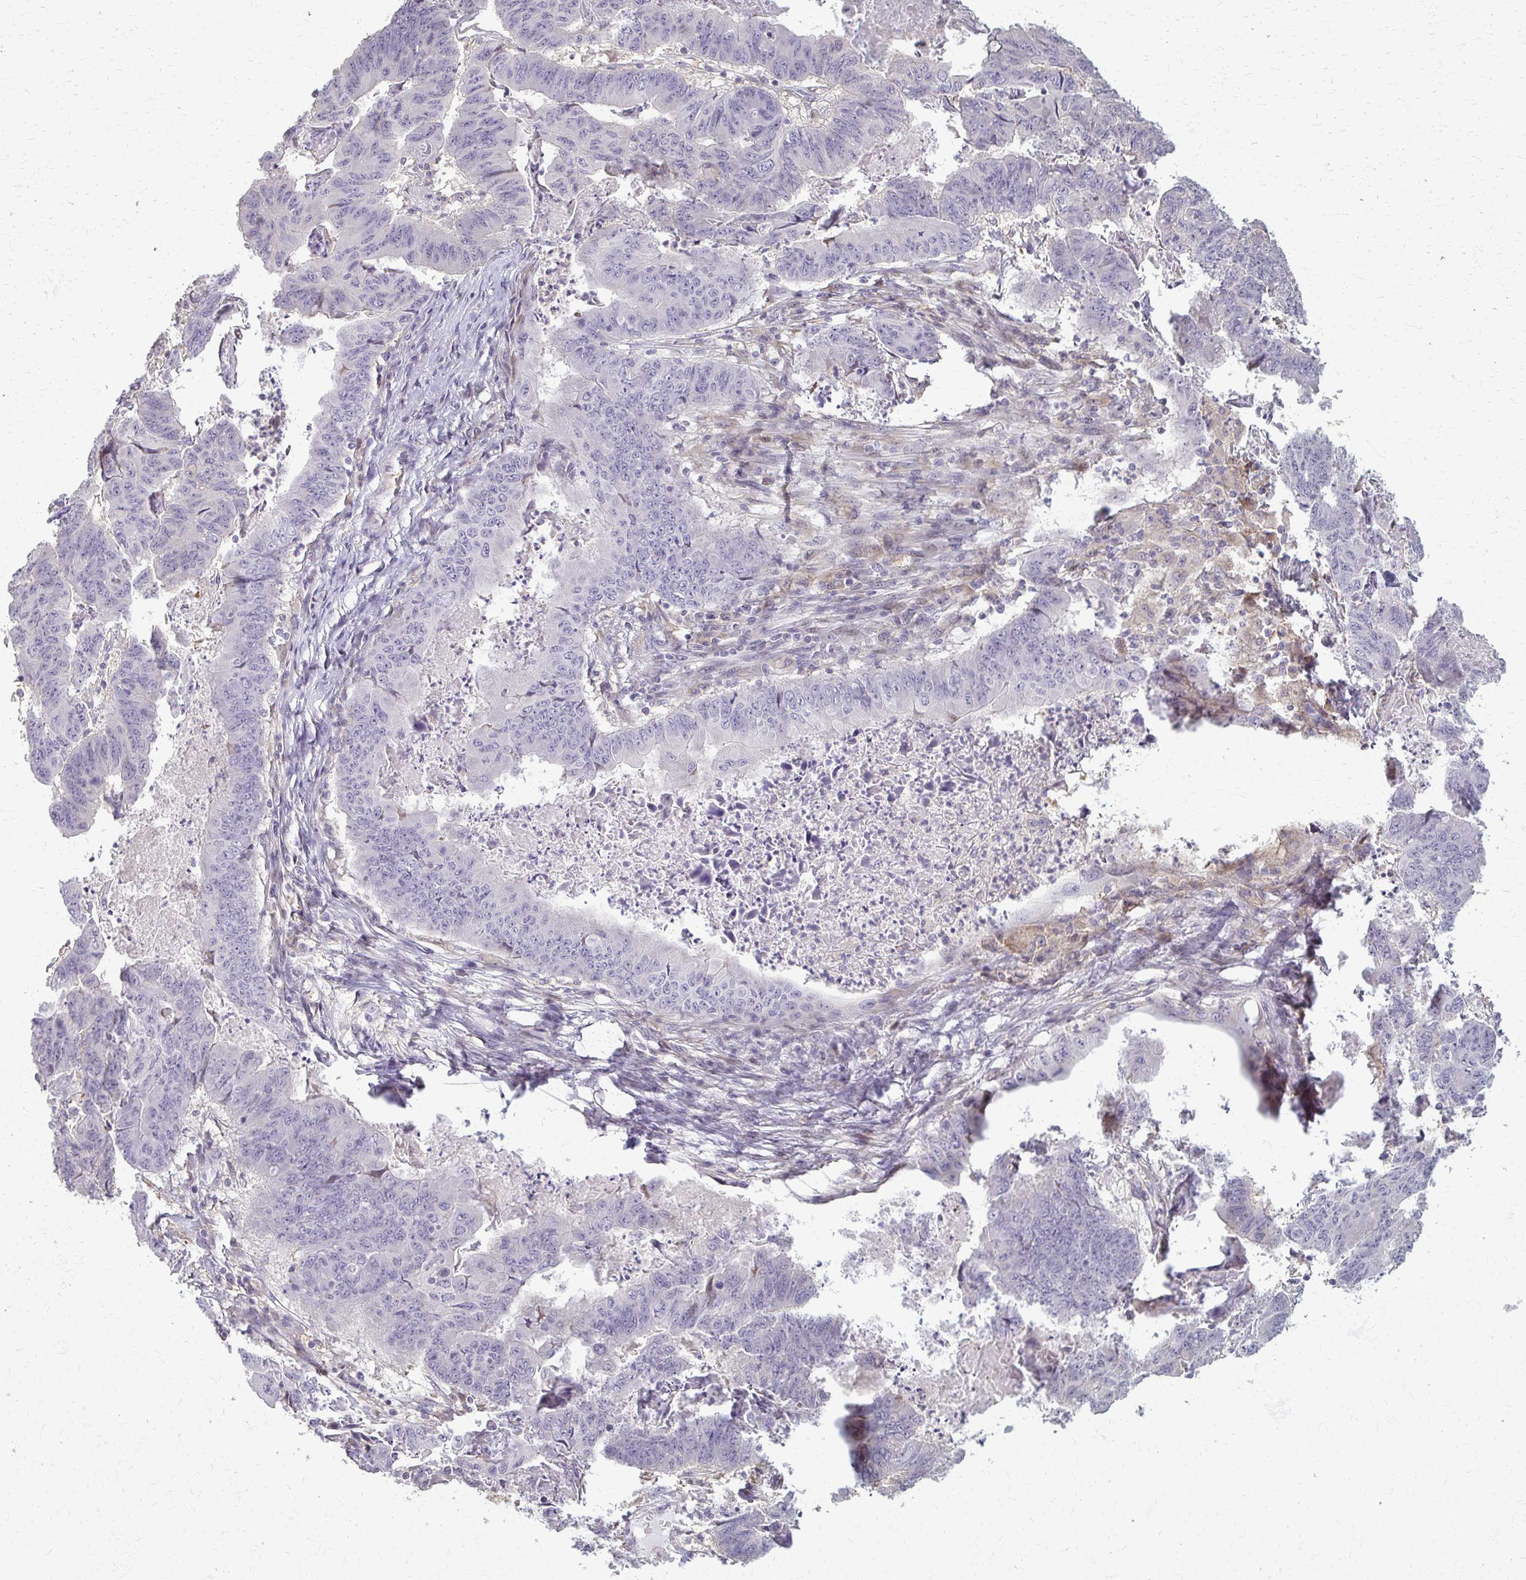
{"staining": {"intensity": "negative", "quantity": "none", "location": "none"}, "tissue": "stomach cancer", "cell_type": "Tumor cells", "image_type": "cancer", "snomed": [{"axis": "morphology", "description": "Adenocarcinoma, NOS"}, {"axis": "topography", "description": "Stomach, lower"}], "caption": "Tumor cells are negative for protein expression in human stomach cancer.", "gene": "ZNF34", "patient": {"sex": "male", "age": 77}}